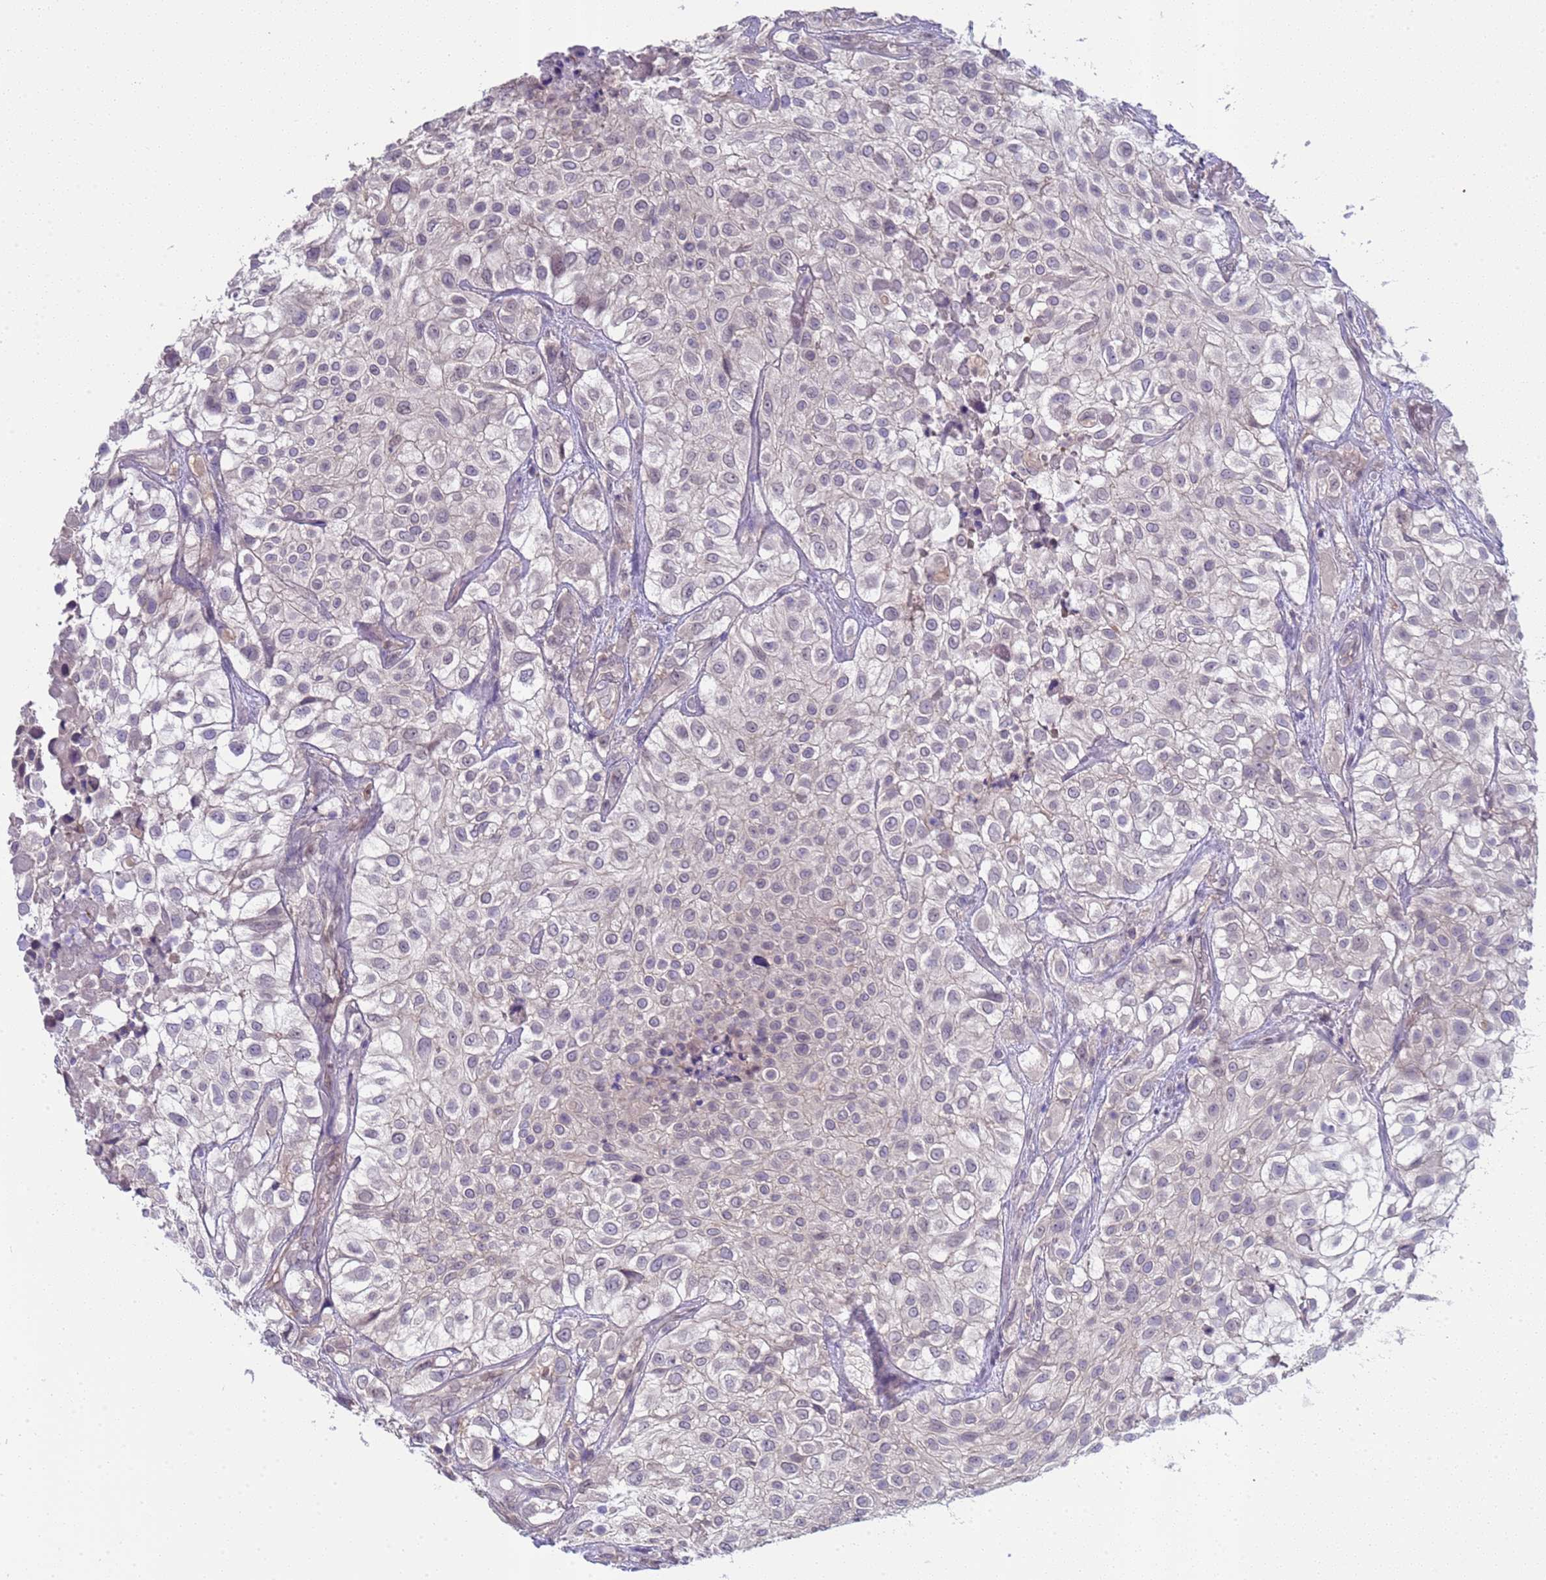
{"staining": {"intensity": "negative", "quantity": "none", "location": "none"}, "tissue": "urothelial cancer", "cell_type": "Tumor cells", "image_type": "cancer", "snomed": [{"axis": "morphology", "description": "Urothelial carcinoma, High grade"}, {"axis": "topography", "description": "Urinary bladder"}], "caption": "This is a micrograph of immunohistochemistry (IHC) staining of urothelial cancer, which shows no expression in tumor cells. The staining is performed using DAB brown chromogen with nuclei counter-stained in using hematoxylin.", "gene": "TRMT10A", "patient": {"sex": "male", "age": 56}}